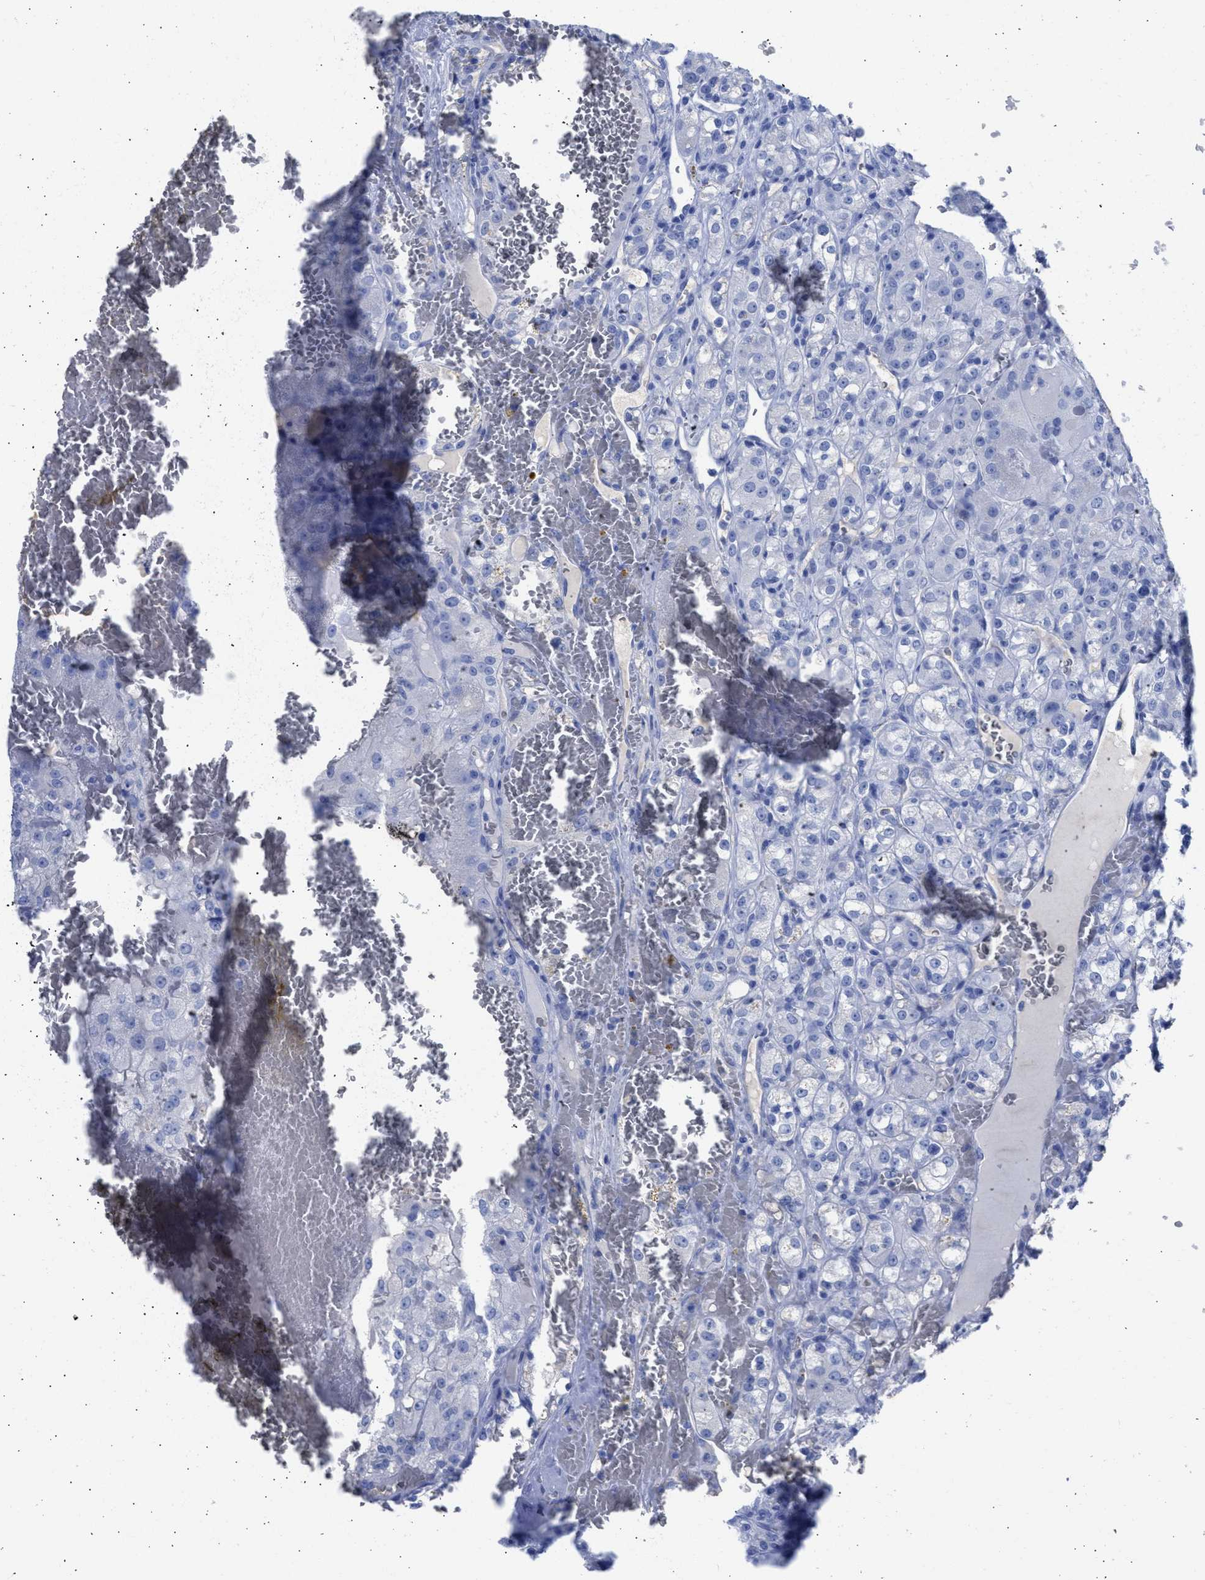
{"staining": {"intensity": "negative", "quantity": "none", "location": "none"}, "tissue": "renal cancer", "cell_type": "Tumor cells", "image_type": "cancer", "snomed": [{"axis": "morphology", "description": "Normal tissue, NOS"}, {"axis": "morphology", "description": "Adenocarcinoma, NOS"}, {"axis": "topography", "description": "Kidney"}], "caption": "There is no significant positivity in tumor cells of adenocarcinoma (renal).", "gene": "RSPH1", "patient": {"sex": "male", "age": 61}}